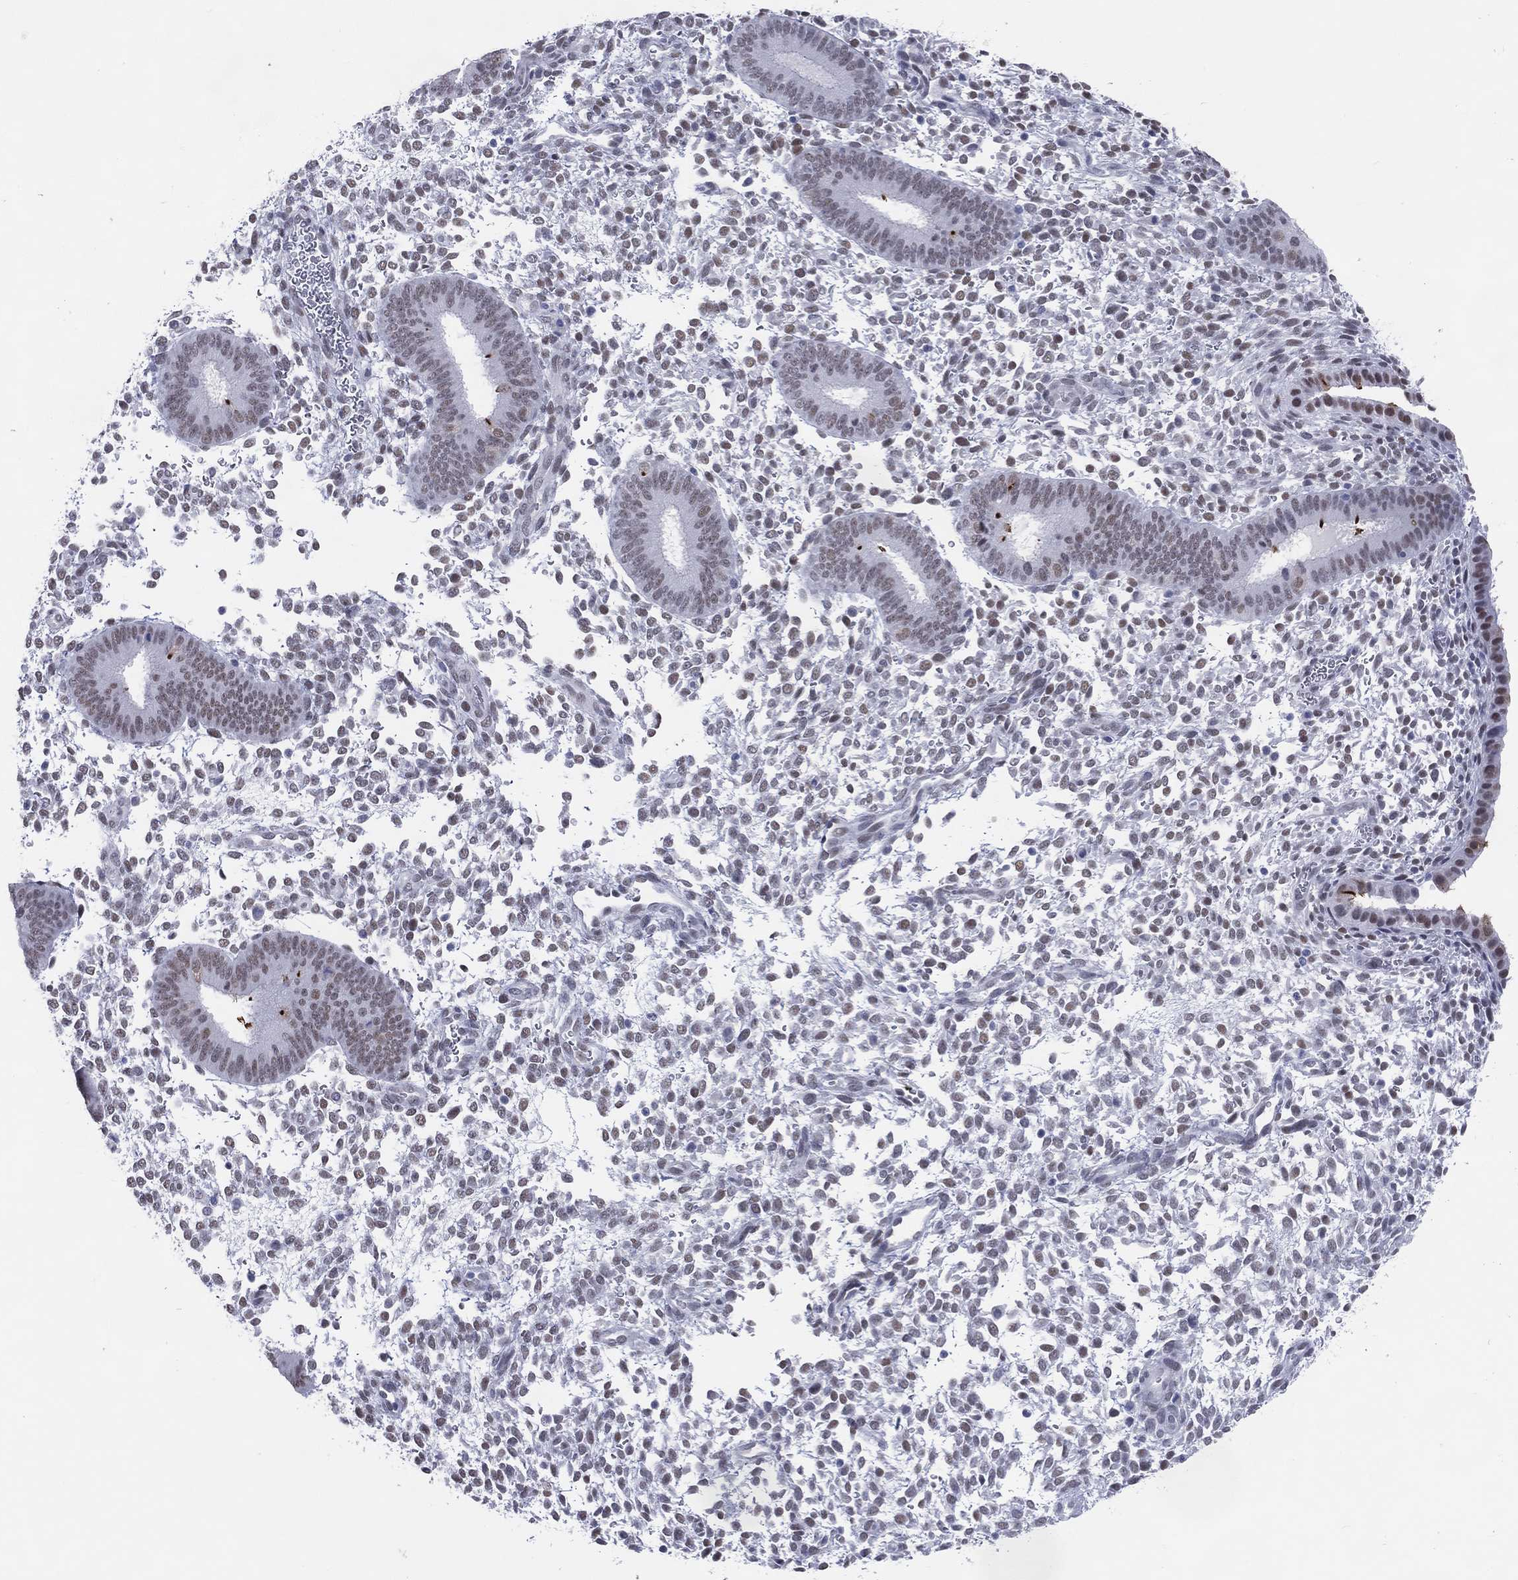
{"staining": {"intensity": "weak", "quantity": "<25%", "location": "nuclear"}, "tissue": "endometrium", "cell_type": "Cells in endometrial stroma", "image_type": "normal", "snomed": [{"axis": "morphology", "description": "Normal tissue, NOS"}, {"axis": "topography", "description": "Endometrium"}], "caption": "DAB (3,3'-diaminobenzidine) immunohistochemical staining of normal endometrium reveals no significant expression in cells in endometrial stroma. (DAB (3,3'-diaminobenzidine) IHC visualized using brightfield microscopy, high magnification).", "gene": "CFAP58", "patient": {"sex": "female", "age": 39}}